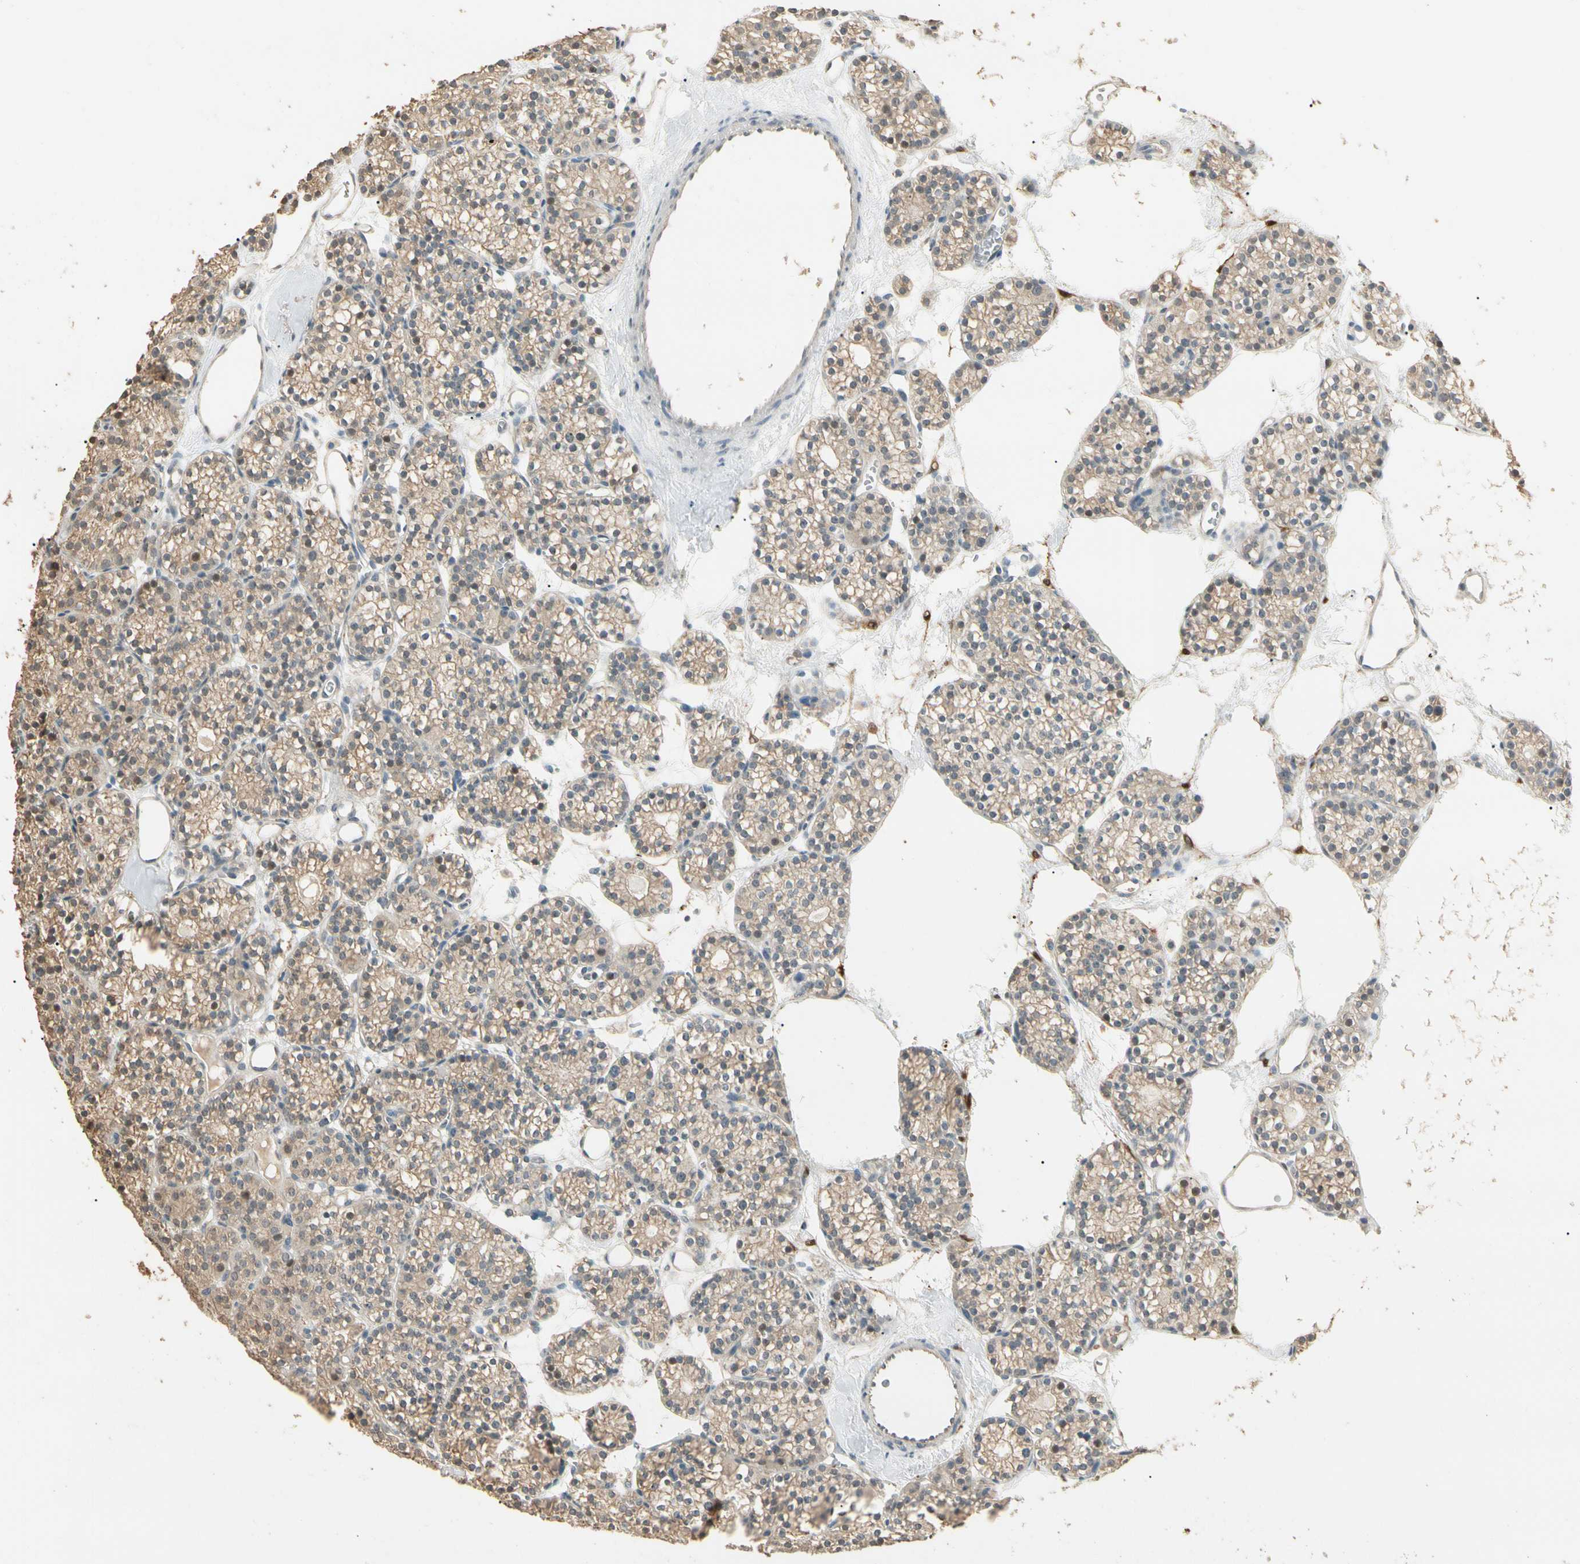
{"staining": {"intensity": "weak", "quantity": "<25%", "location": "cytoplasmic/membranous"}, "tissue": "parathyroid gland", "cell_type": "Glandular cells", "image_type": "normal", "snomed": [{"axis": "morphology", "description": "Normal tissue, NOS"}, {"axis": "topography", "description": "Parathyroid gland"}], "caption": "There is no significant positivity in glandular cells of parathyroid gland. (Brightfield microscopy of DAB (3,3'-diaminobenzidine) IHC at high magnification).", "gene": "GNE", "patient": {"sex": "female", "age": 64}}